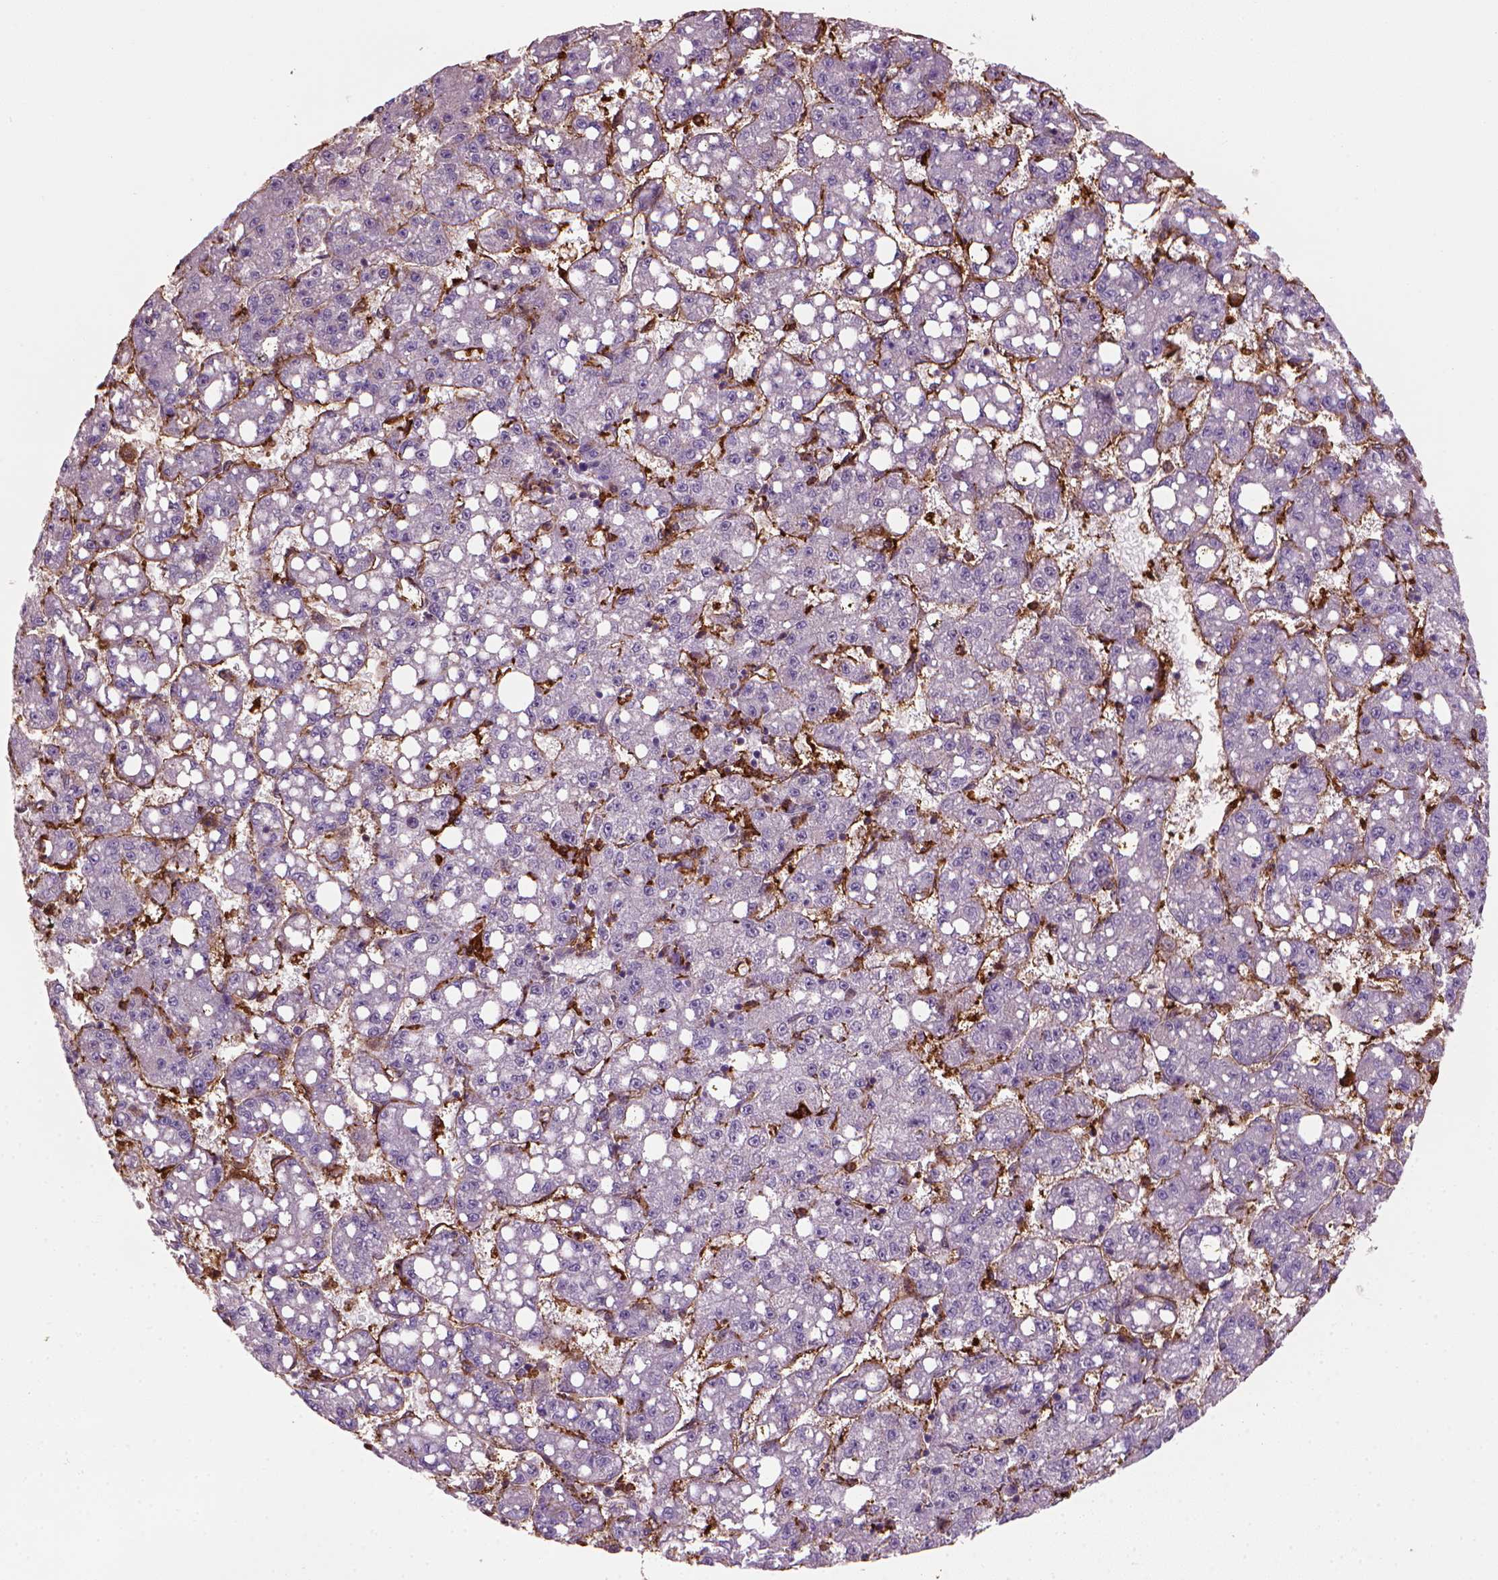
{"staining": {"intensity": "negative", "quantity": "none", "location": "none"}, "tissue": "liver cancer", "cell_type": "Tumor cells", "image_type": "cancer", "snomed": [{"axis": "morphology", "description": "Carcinoma, Hepatocellular, NOS"}, {"axis": "topography", "description": "Liver"}], "caption": "Tumor cells are negative for protein expression in human liver cancer (hepatocellular carcinoma).", "gene": "MARCKS", "patient": {"sex": "female", "age": 65}}